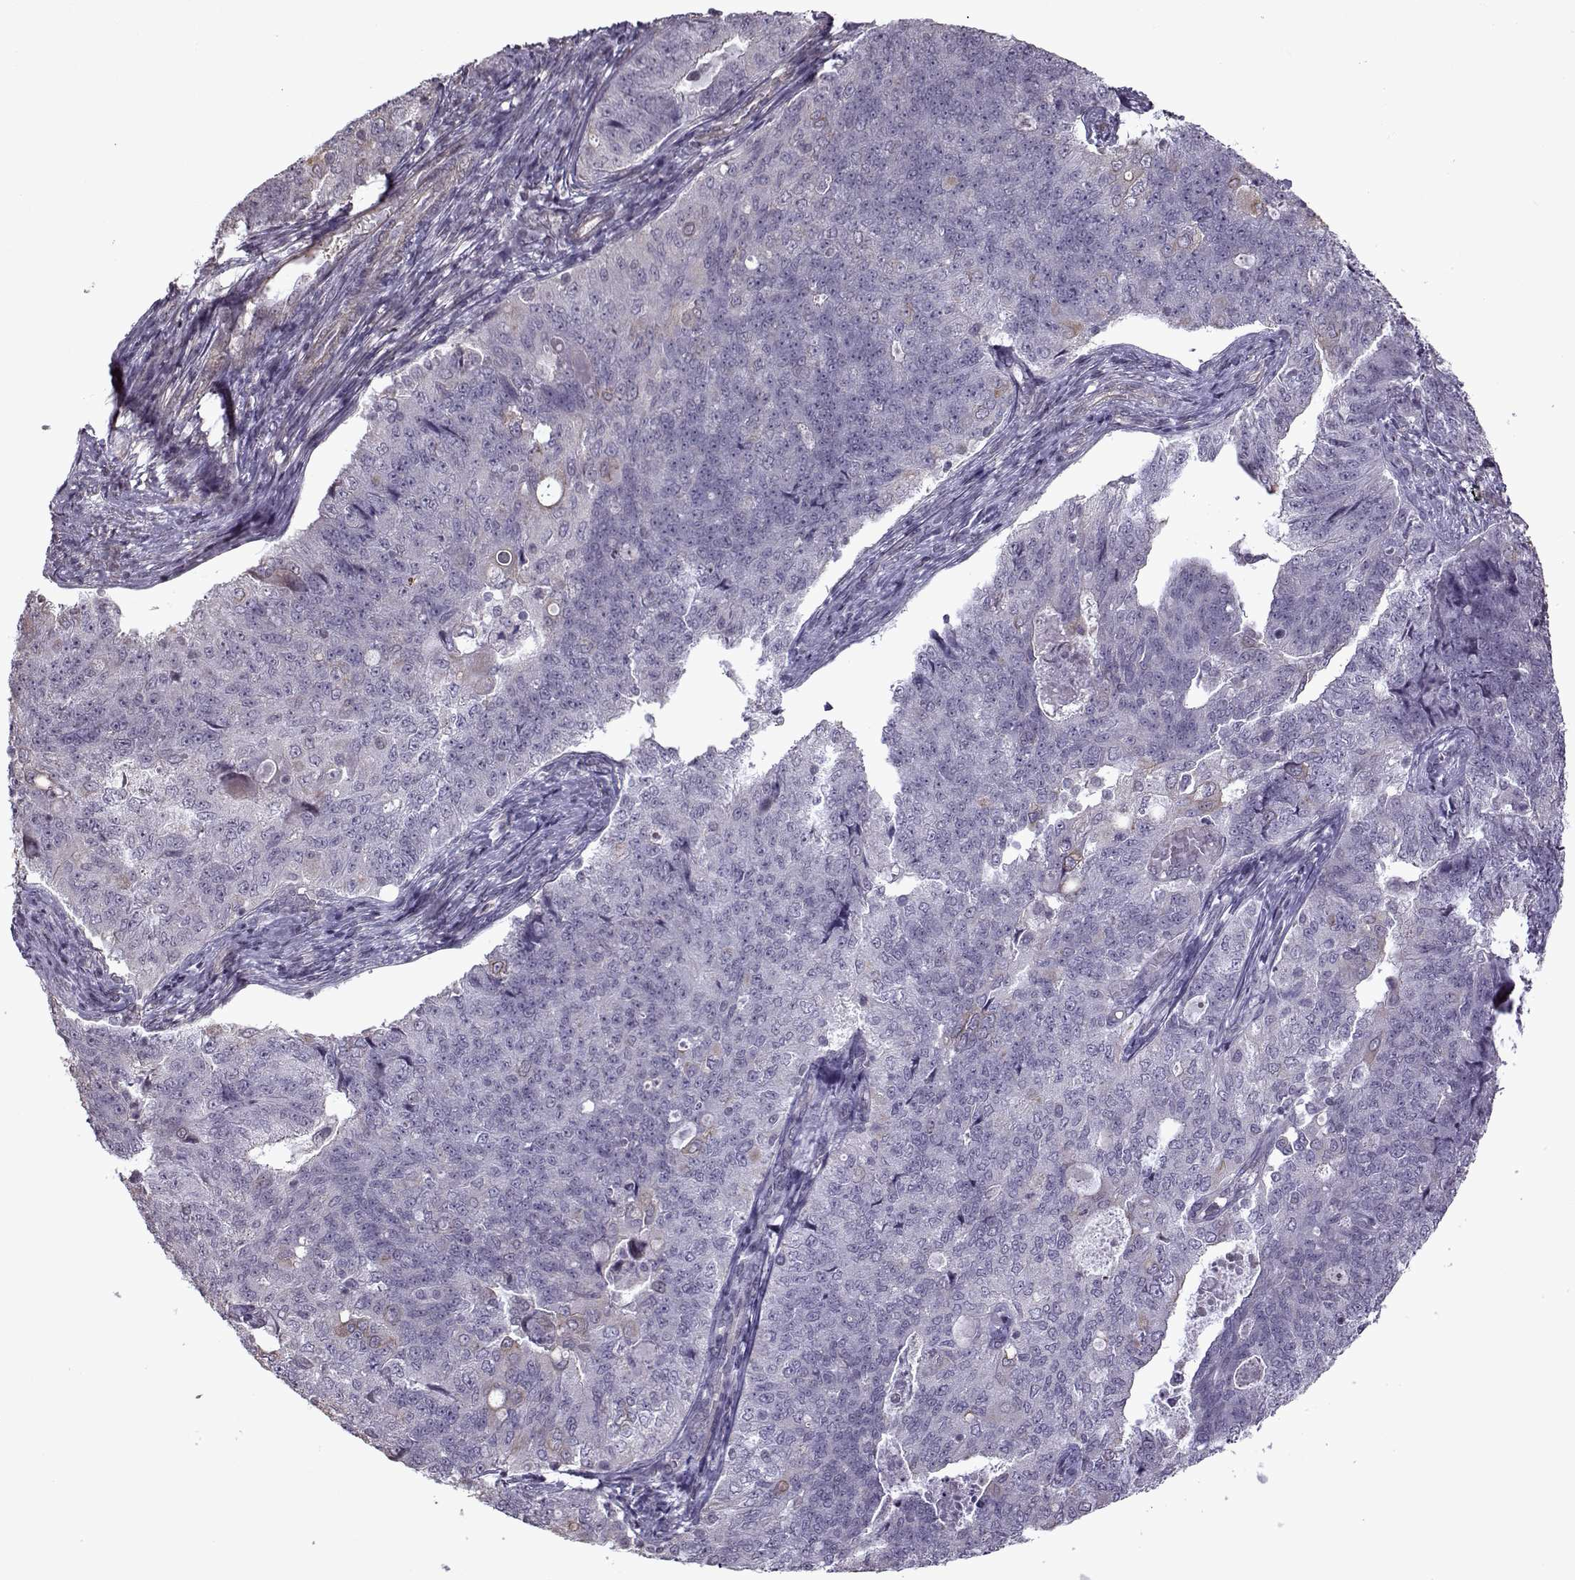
{"staining": {"intensity": "negative", "quantity": "none", "location": "none"}, "tissue": "endometrial cancer", "cell_type": "Tumor cells", "image_type": "cancer", "snomed": [{"axis": "morphology", "description": "Adenocarcinoma, NOS"}, {"axis": "topography", "description": "Endometrium"}], "caption": "Endometrial adenocarcinoma was stained to show a protein in brown. There is no significant staining in tumor cells.", "gene": "KRT9", "patient": {"sex": "female", "age": 43}}